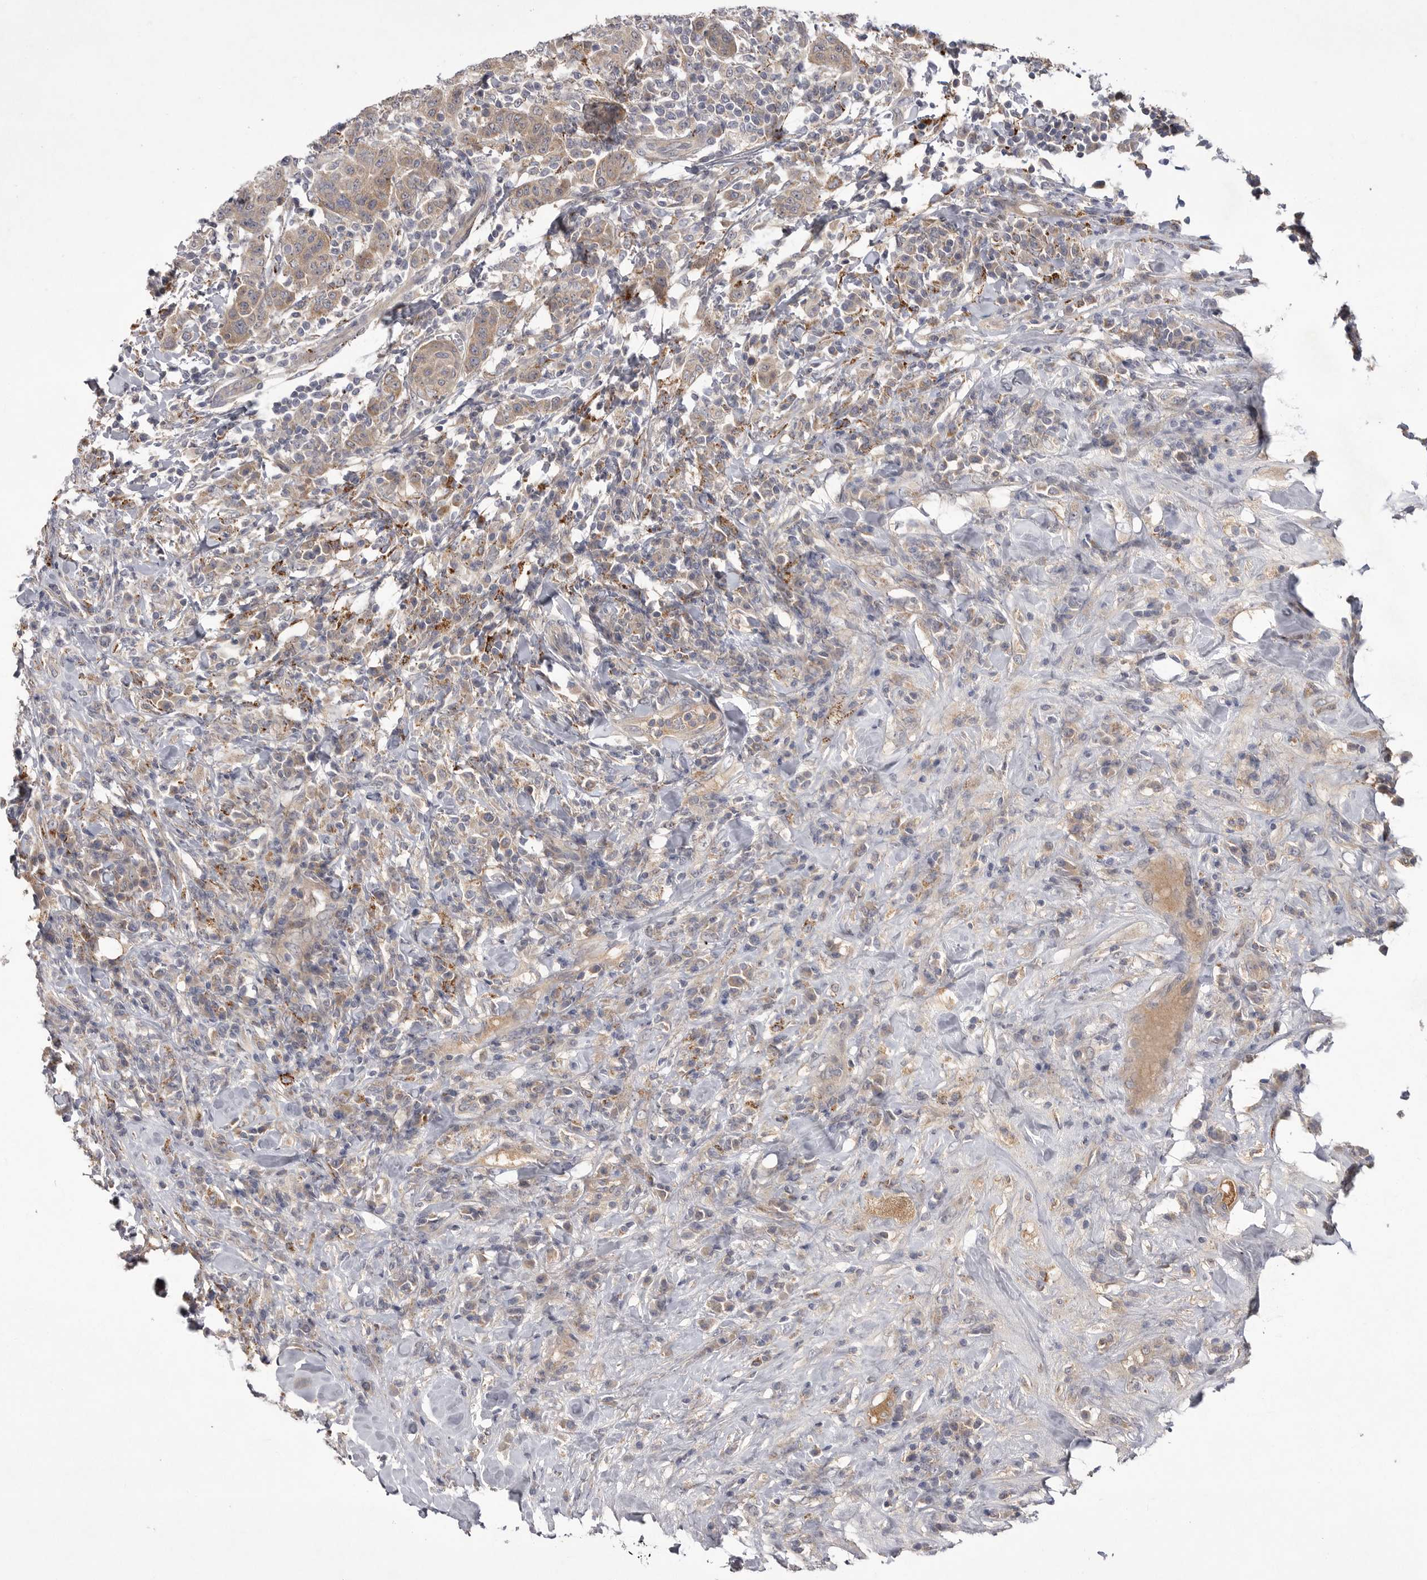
{"staining": {"intensity": "weak", "quantity": ">75%", "location": "cytoplasmic/membranous"}, "tissue": "breast cancer", "cell_type": "Tumor cells", "image_type": "cancer", "snomed": [{"axis": "morphology", "description": "Duct carcinoma"}, {"axis": "topography", "description": "Breast"}], "caption": "DAB (3,3'-diaminobenzidine) immunohistochemical staining of human breast cancer (invasive ductal carcinoma) demonstrates weak cytoplasmic/membranous protein positivity in approximately >75% of tumor cells.", "gene": "DHDDS", "patient": {"sex": "female", "age": 37}}